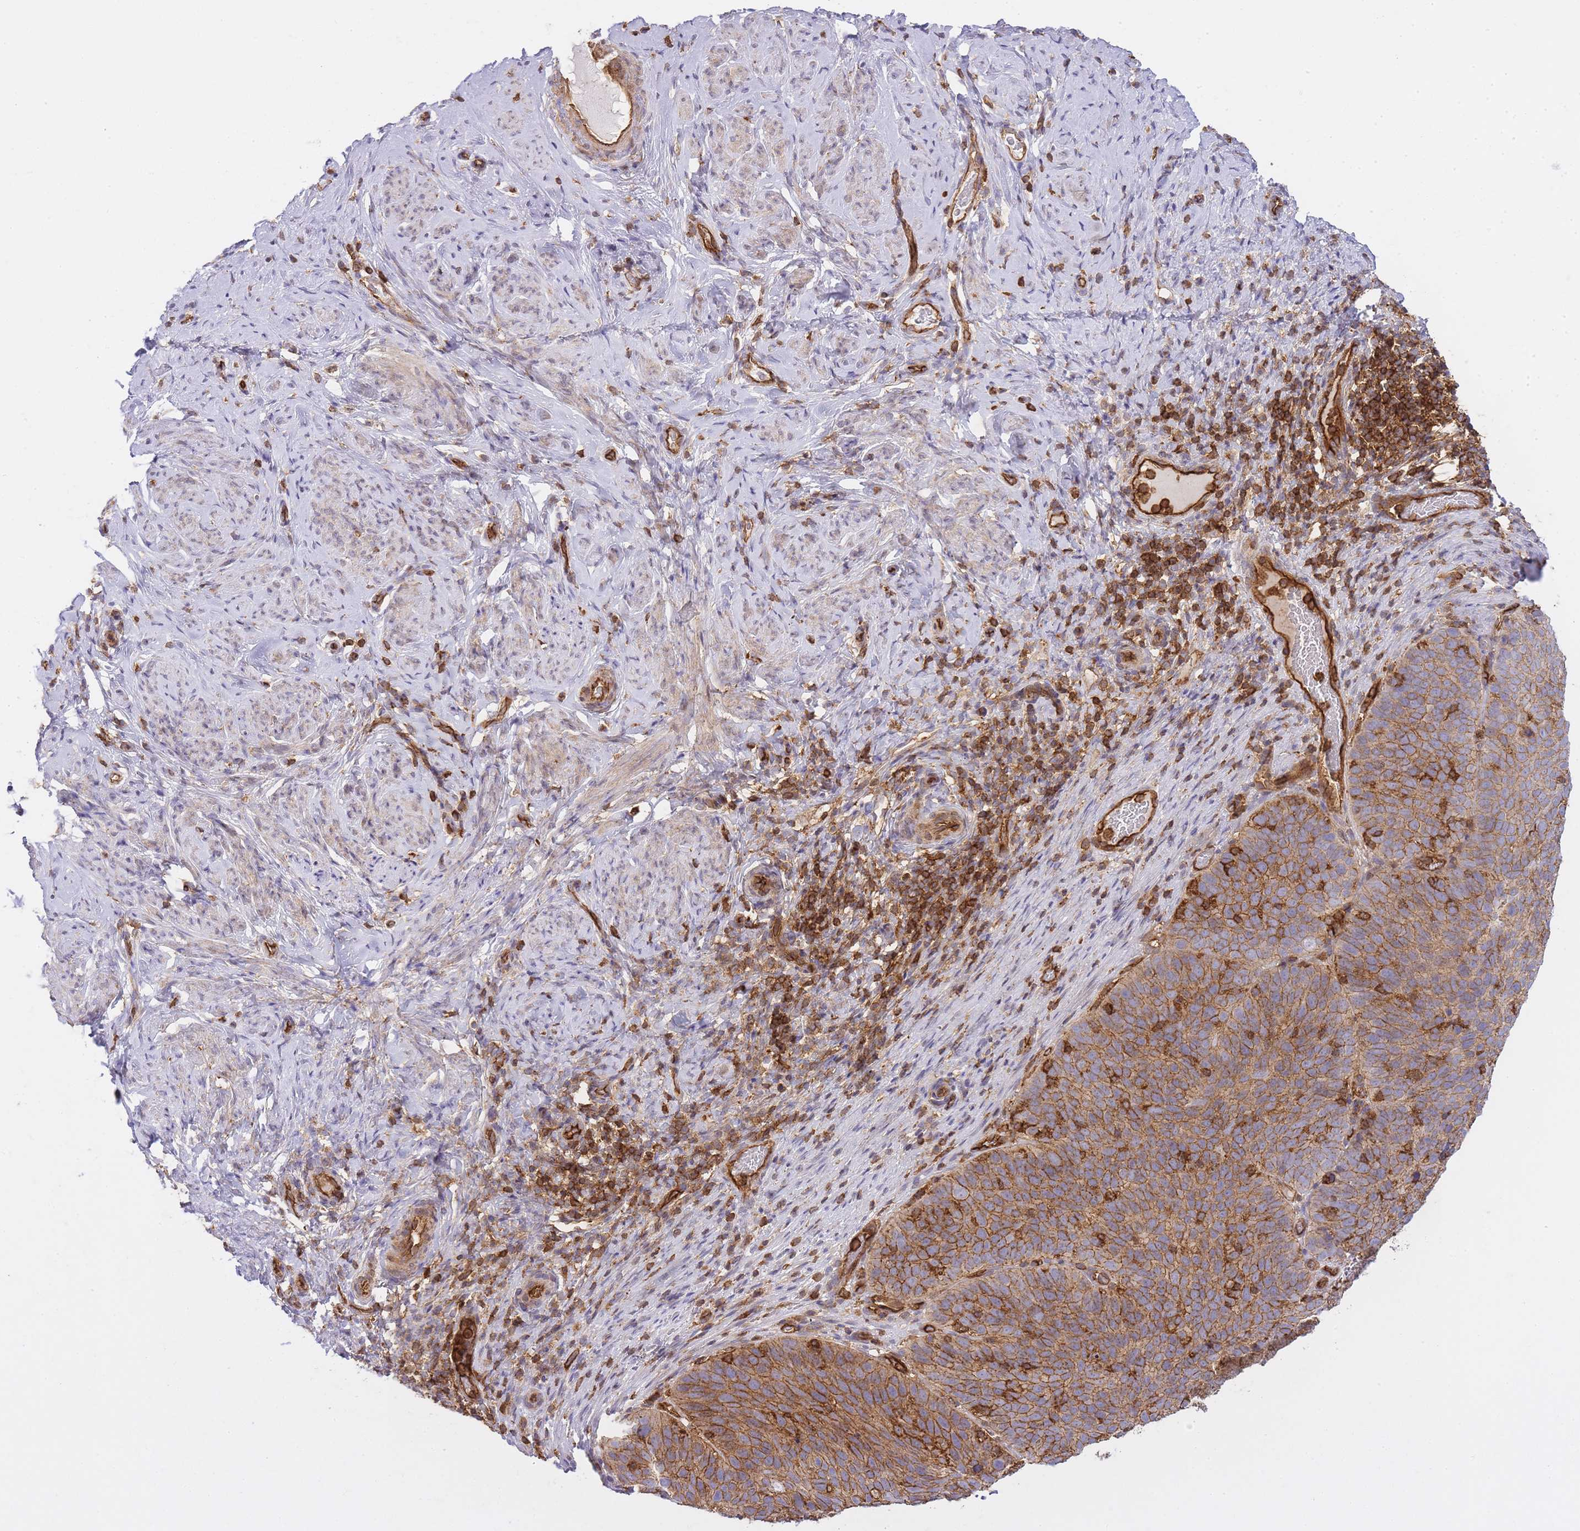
{"staining": {"intensity": "strong", "quantity": ">75%", "location": "cytoplasmic/membranous"}, "tissue": "cervical cancer", "cell_type": "Tumor cells", "image_type": "cancer", "snomed": [{"axis": "morphology", "description": "Squamous cell carcinoma, NOS"}, {"axis": "topography", "description": "Cervix"}], "caption": "Cervical cancer (squamous cell carcinoma) tissue shows strong cytoplasmic/membranous staining in about >75% of tumor cells The staining was performed using DAB (3,3'-diaminobenzidine), with brown indicating positive protein expression. Nuclei are stained blue with hematoxylin.", "gene": "MSN", "patient": {"sex": "female", "age": 80}}